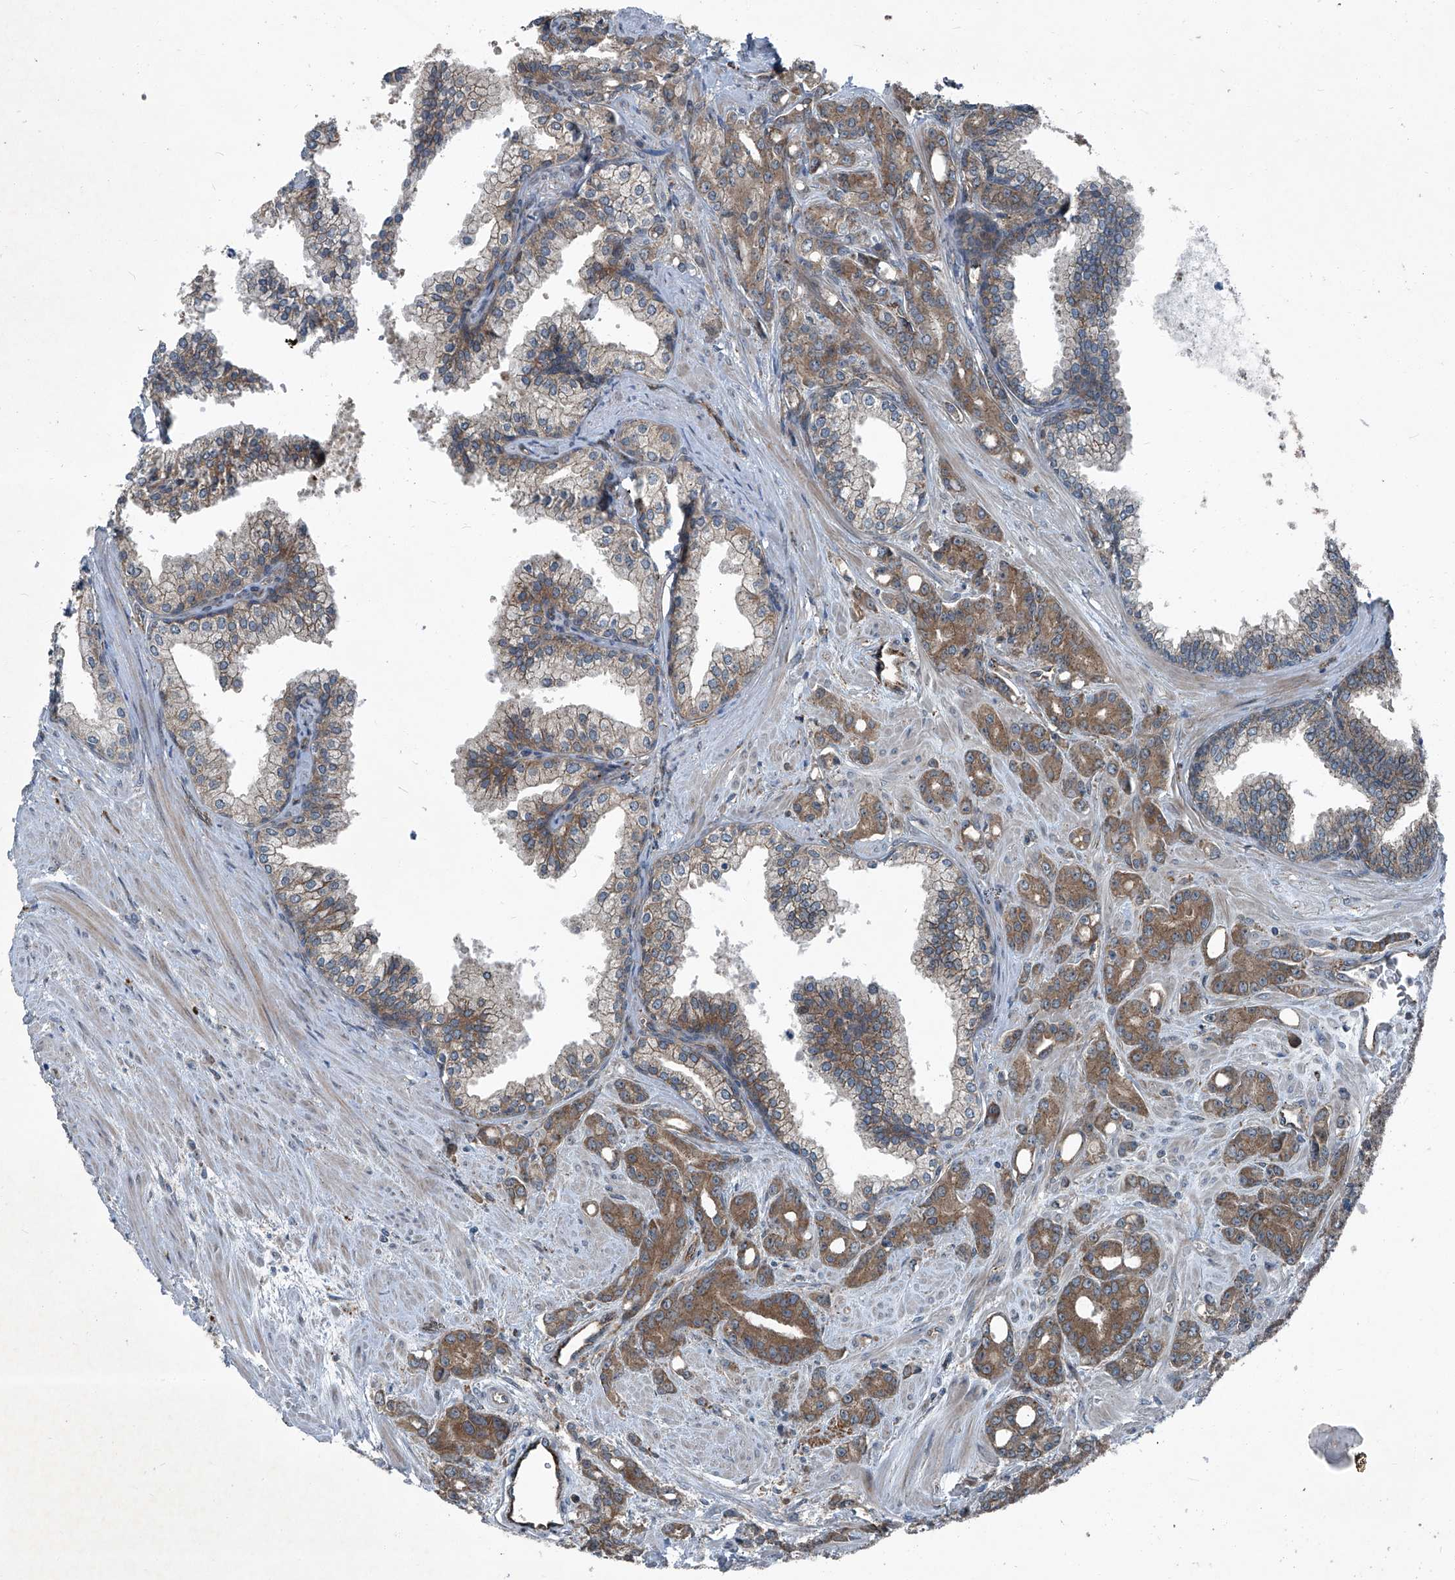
{"staining": {"intensity": "moderate", "quantity": ">75%", "location": "cytoplasmic/membranous"}, "tissue": "prostate cancer", "cell_type": "Tumor cells", "image_type": "cancer", "snomed": [{"axis": "morphology", "description": "Adenocarcinoma, High grade"}, {"axis": "topography", "description": "Prostate"}], "caption": "High-power microscopy captured an immunohistochemistry (IHC) photomicrograph of prostate high-grade adenocarcinoma, revealing moderate cytoplasmic/membranous expression in approximately >75% of tumor cells. The protein is shown in brown color, while the nuclei are stained blue.", "gene": "SENP2", "patient": {"sex": "male", "age": 62}}